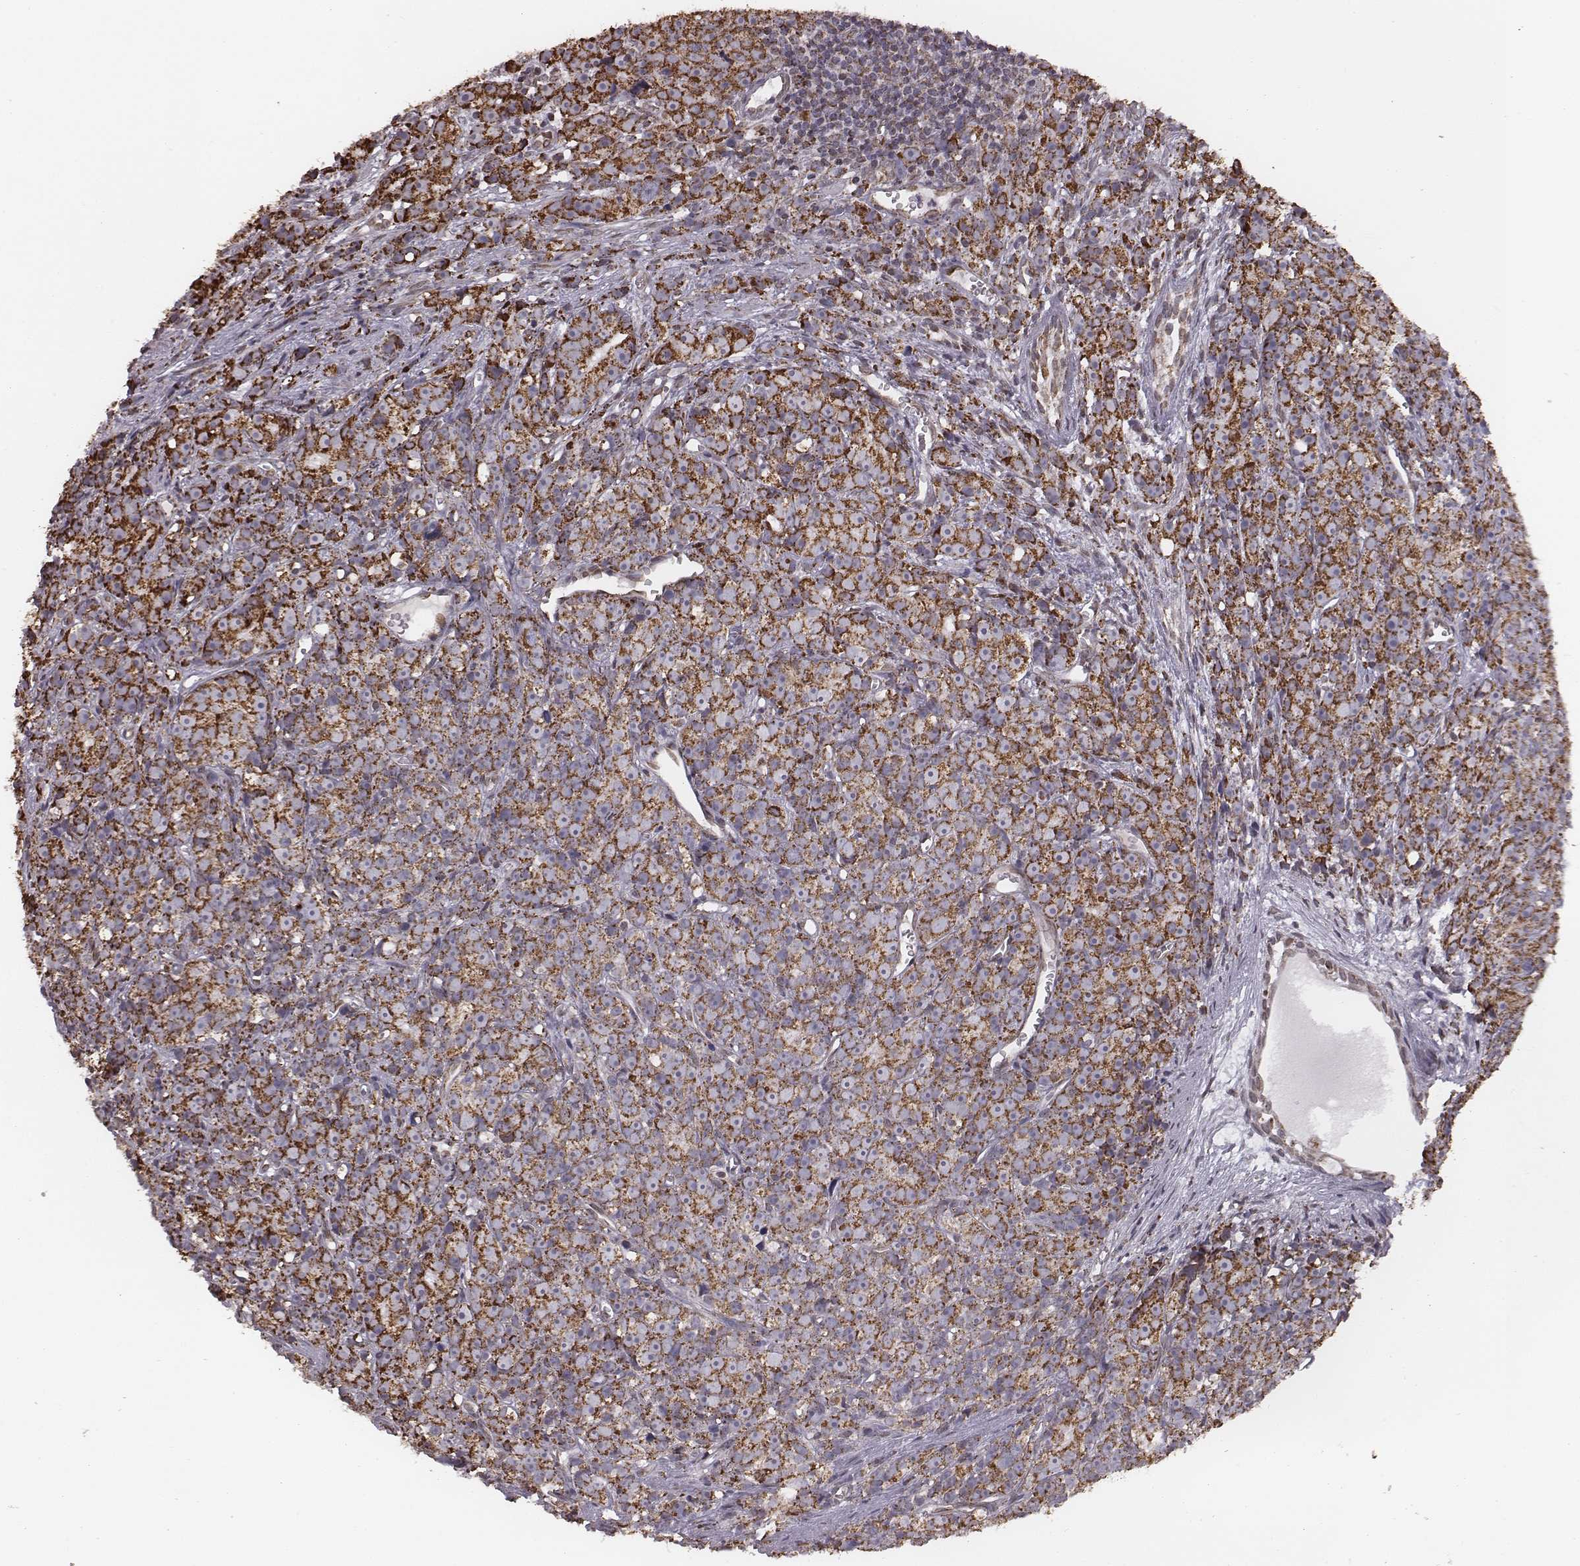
{"staining": {"intensity": "strong", "quantity": ">75%", "location": "cytoplasmic/membranous"}, "tissue": "prostate cancer", "cell_type": "Tumor cells", "image_type": "cancer", "snomed": [{"axis": "morphology", "description": "Adenocarcinoma, High grade"}, {"axis": "topography", "description": "Prostate"}], "caption": "Adenocarcinoma (high-grade) (prostate) stained with a brown dye shows strong cytoplasmic/membranous positive expression in approximately >75% of tumor cells.", "gene": "ACOT2", "patient": {"sex": "male", "age": 77}}